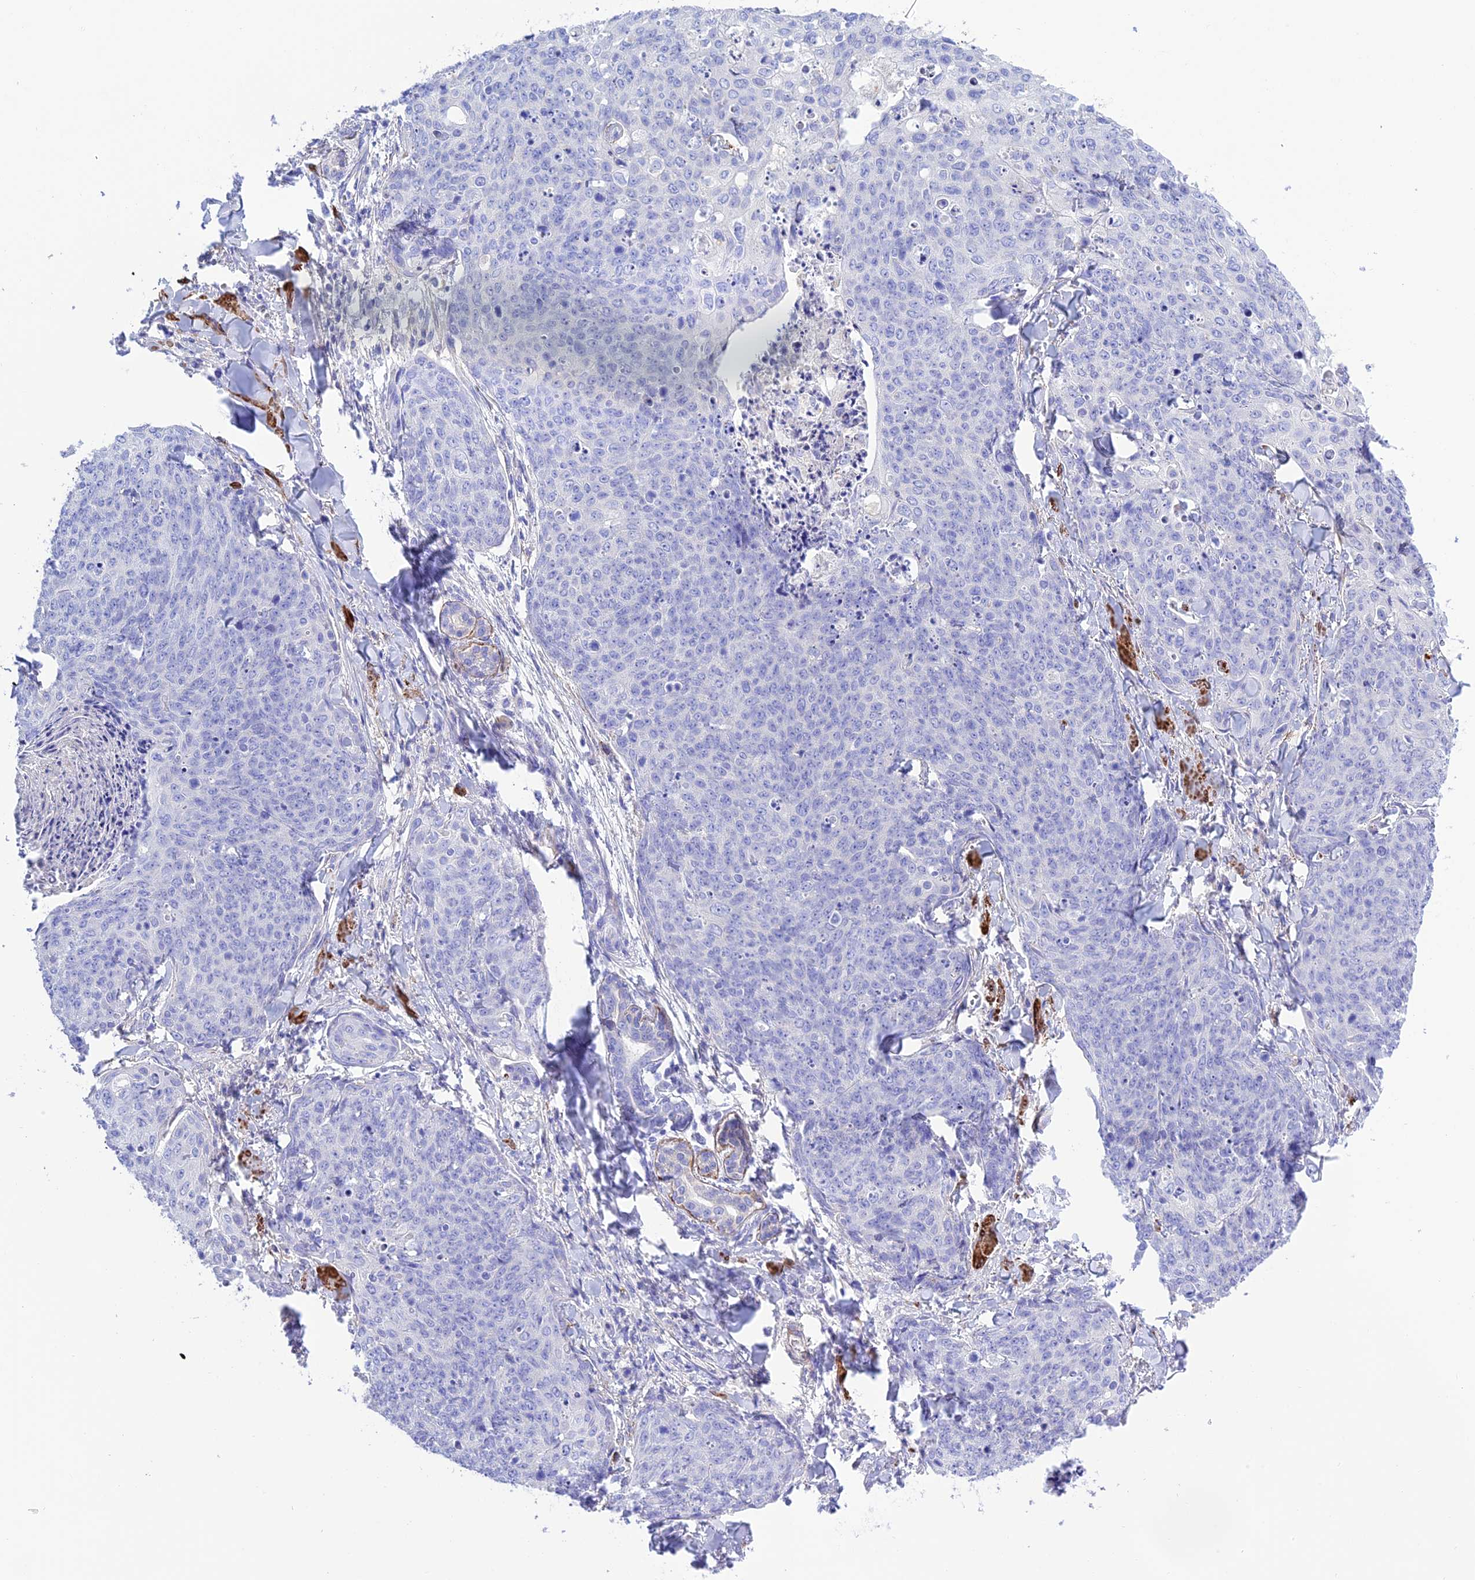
{"staining": {"intensity": "negative", "quantity": "none", "location": "none"}, "tissue": "skin cancer", "cell_type": "Tumor cells", "image_type": "cancer", "snomed": [{"axis": "morphology", "description": "Squamous cell carcinoma, NOS"}, {"axis": "topography", "description": "Skin"}, {"axis": "topography", "description": "Vulva"}], "caption": "Tumor cells are negative for protein expression in human squamous cell carcinoma (skin). The staining was performed using DAB to visualize the protein expression in brown, while the nuclei were stained in blue with hematoxylin (Magnification: 20x).", "gene": "FRA10AC1", "patient": {"sex": "female", "age": 85}}